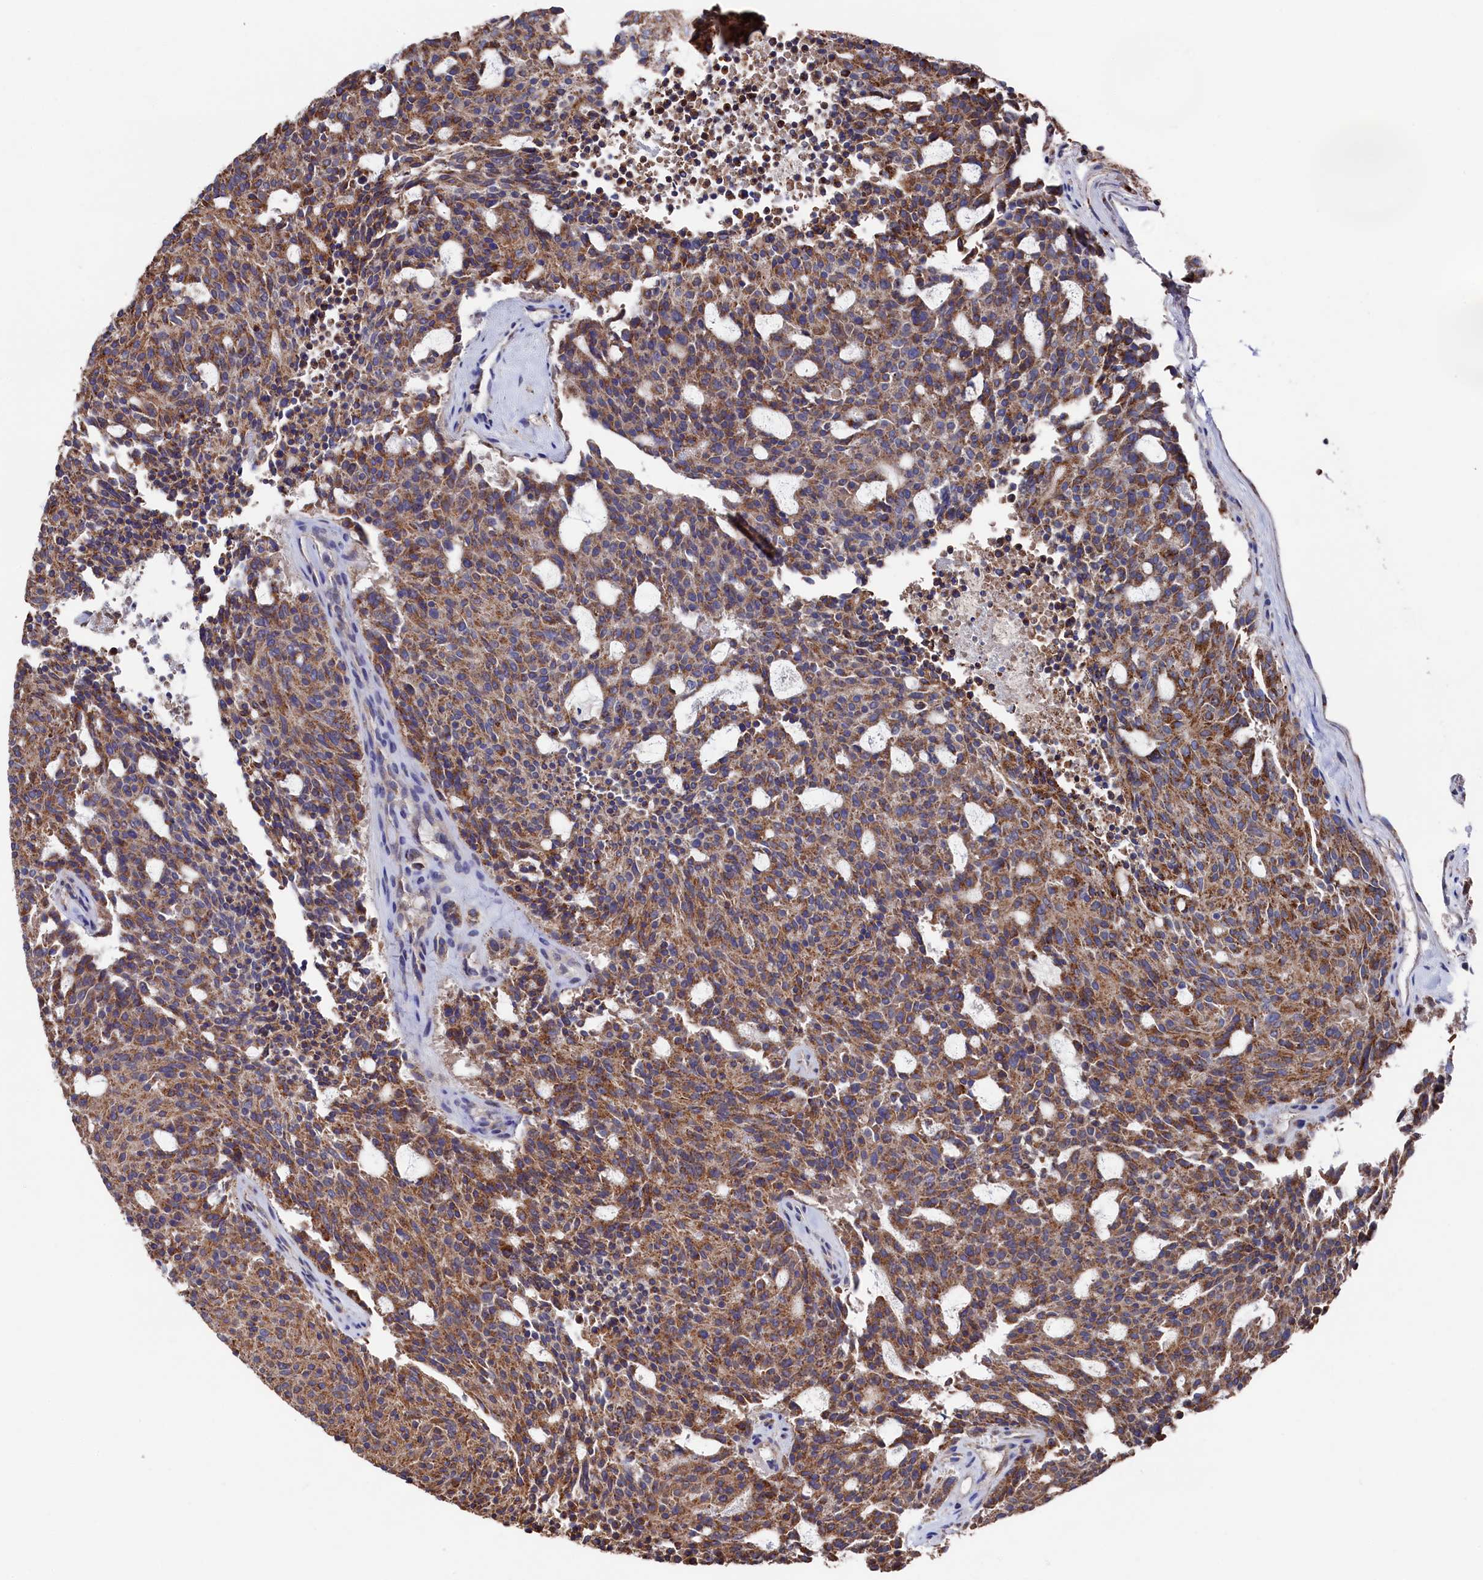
{"staining": {"intensity": "moderate", "quantity": ">75%", "location": "cytoplasmic/membranous"}, "tissue": "carcinoid", "cell_type": "Tumor cells", "image_type": "cancer", "snomed": [{"axis": "morphology", "description": "Carcinoid, malignant, NOS"}, {"axis": "topography", "description": "Pancreas"}], "caption": "This histopathology image reveals carcinoid stained with immunohistochemistry (IHC) to label a protein in brown. The cytoplasmic/membranous of tumor cells show moderate positivity for the protein. Nuclei are counter-stained blue.", "gene": "PRRC1", "patient": {"sex": "female", "age": 54}}